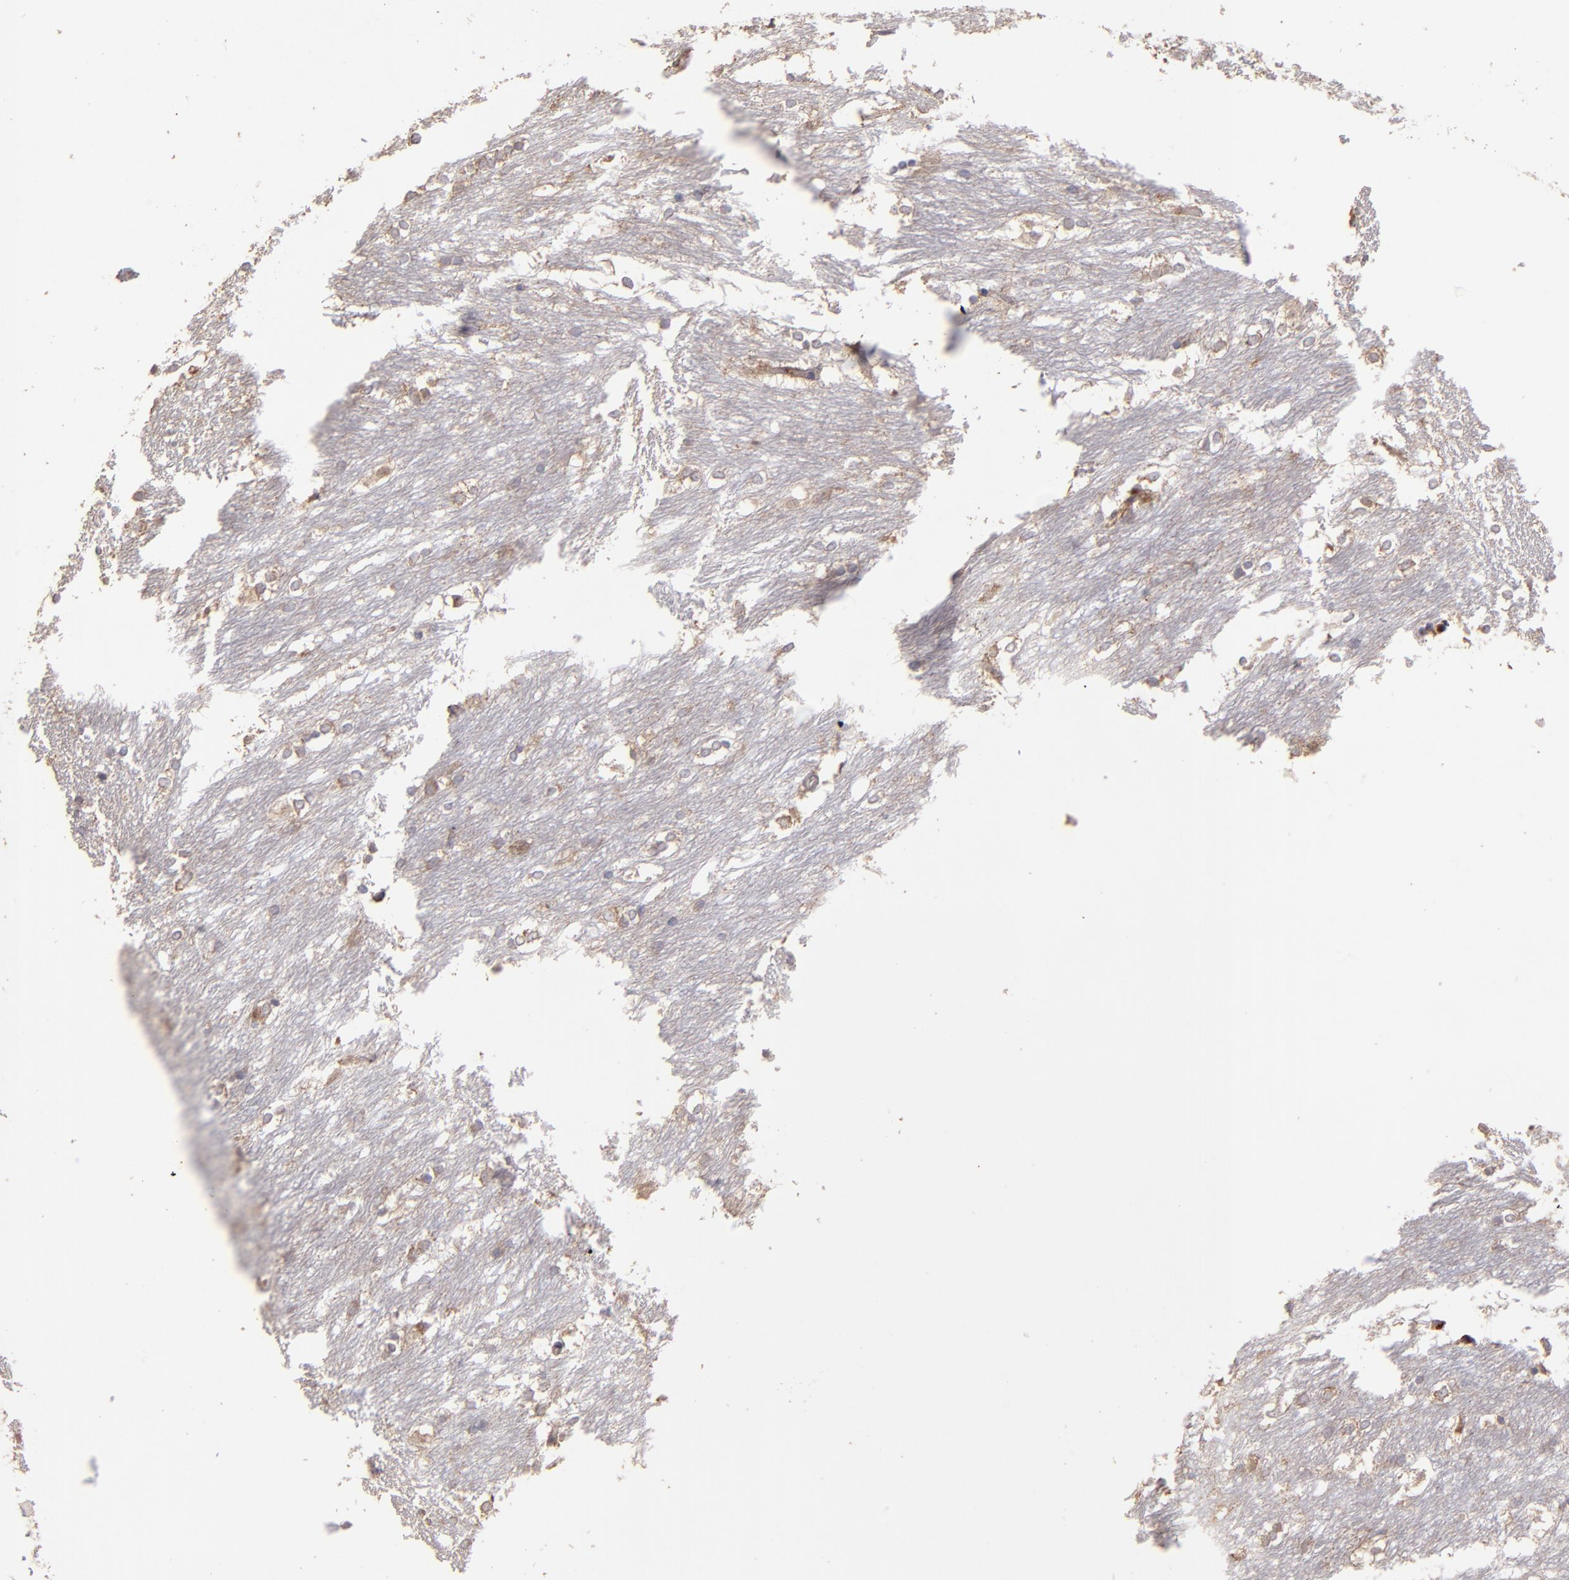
{"staining": {"intensity": "negative", "quantity": "none", "location": "none"}, "tissue": "caudate", "cell_type": "Glial cells", "image_type": "normal", "snomed": [{"axis": "morphology", "description": "Normal tissue, NOS"}, {"axis": "topography", "description": "Lateral ventricle wall"}], "caption": "Histopathology image shows no significant protein expression in glial cells of unremarkable caudate.", "gene": "NFKBIE", "patient": {"sex": "female", "age": 19}}